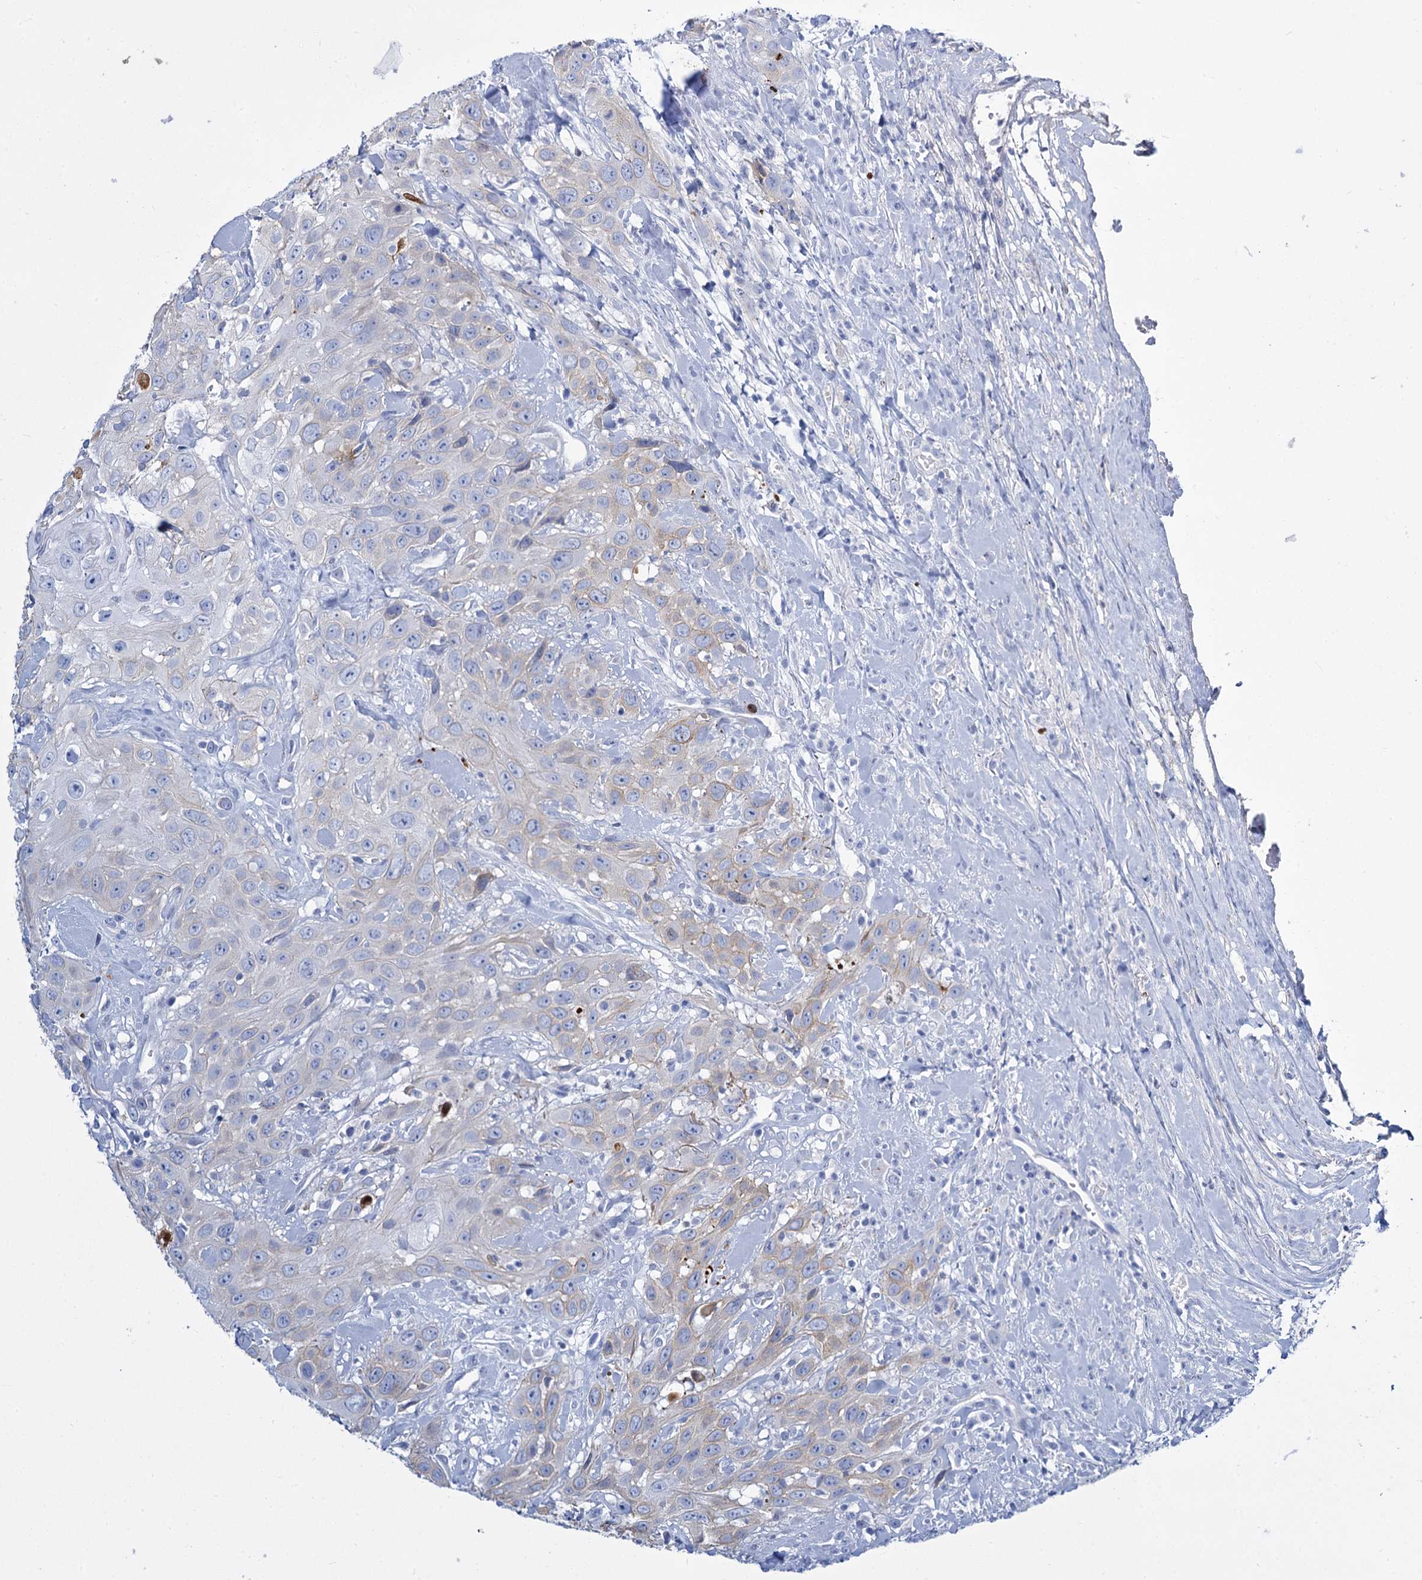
{"staining": {"intensity": "weak", "quantity": "<25%", "location": "cytoplasmic/membranous"}, "tissue": "head and neck cancer", "cell_type": "Tumor cells", "image_type": "cancer", "snomed": [{"axis": "morphology", "description": "Squamous cell carcinoma, NOS"}, {"axis": "topography", "description": "Head-Neck"}], "caption": "This is a image of immunohistochemistry staining of squamous cell carcinoma (head and neck), which shows no expression in tumor cells.", "gene": "TRIM77", "patient": {"sex": "male", "age": 81}}